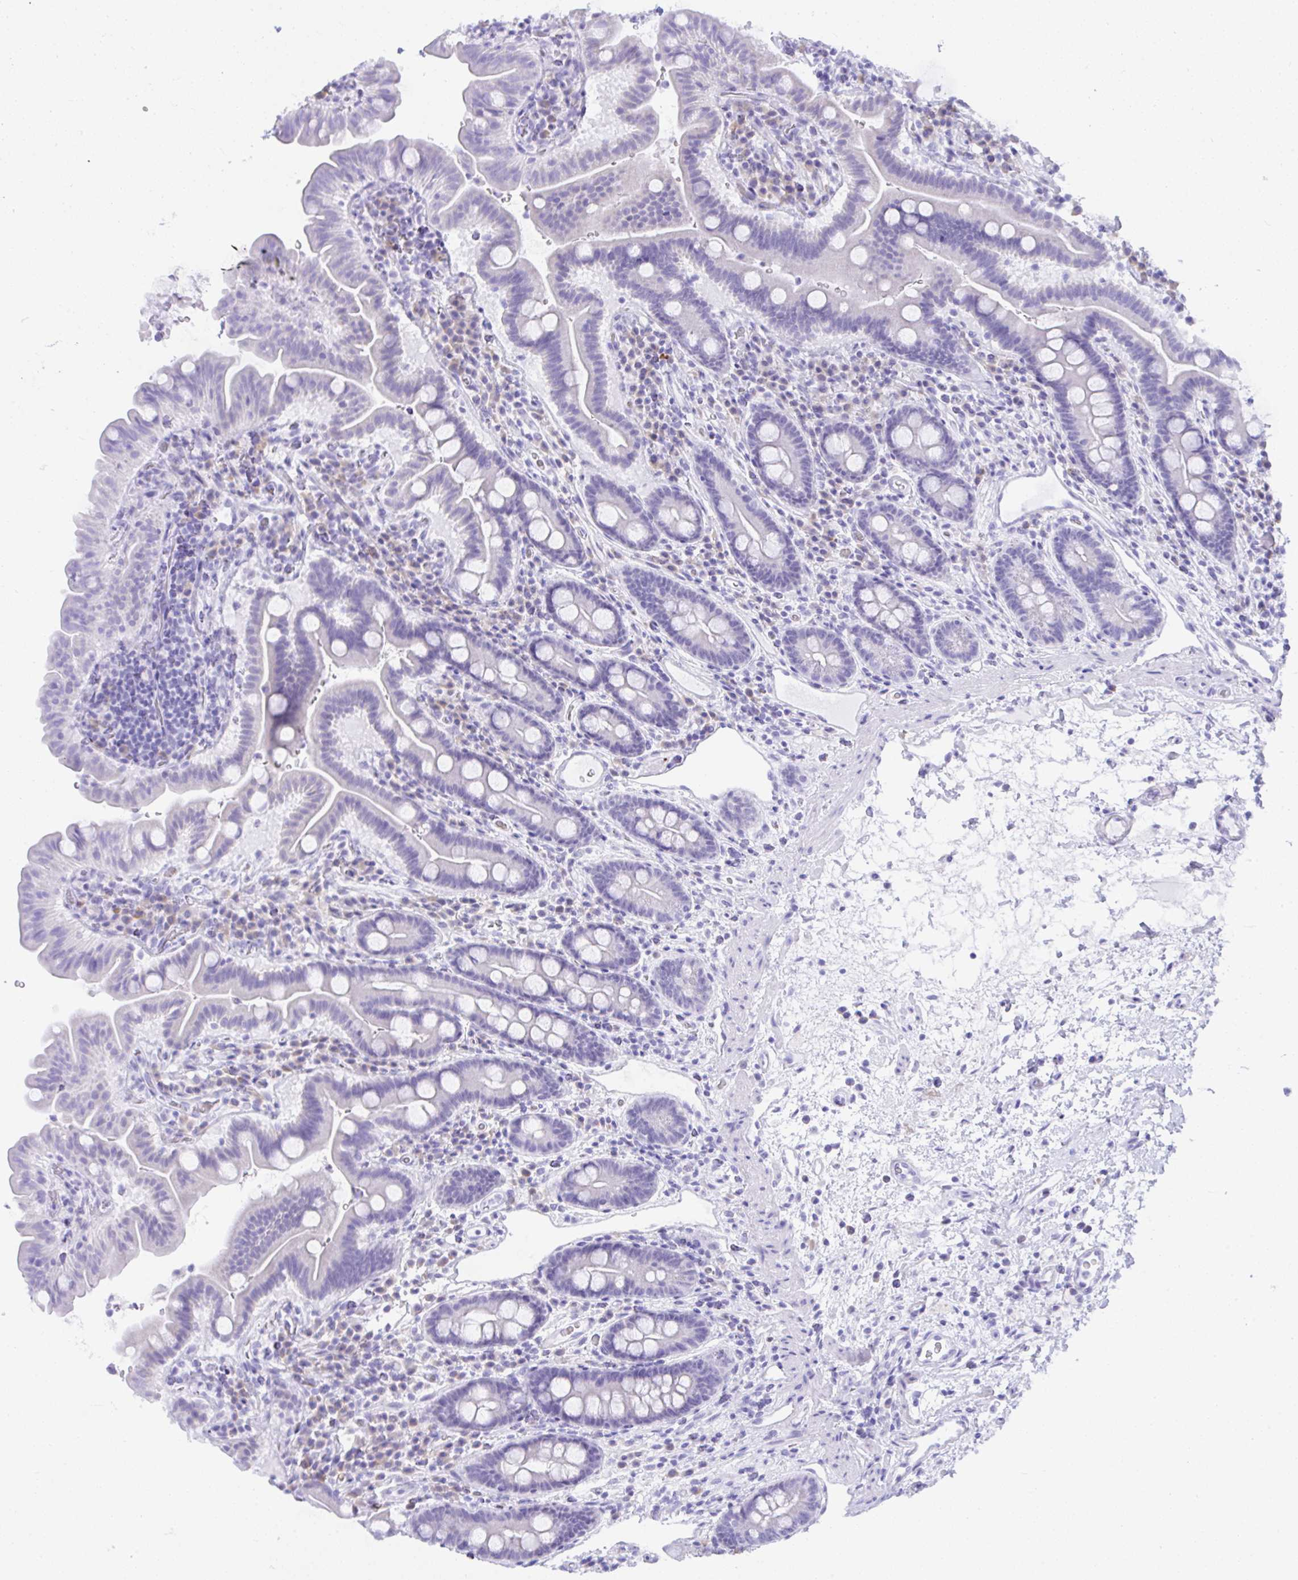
{"staining": {"intensity": "negative", "quantity": "none", "location": "none"}, "tissue": "small intestine", "cell_type": "Glandular cells", "image_type": "normal", "snomed": [{"axis": "morphology", "description": "Normal tissue, NOS"}, {"axis": "topography", "description": "Small intestine"}], "caption": "A high-resolution histopathology image shows immunohistochemistry staining of normal small intestine, which shows no significant staining in glandular cells.", "gene": "SEL1L2", "patient": {"sex": "male", "age": 26}}